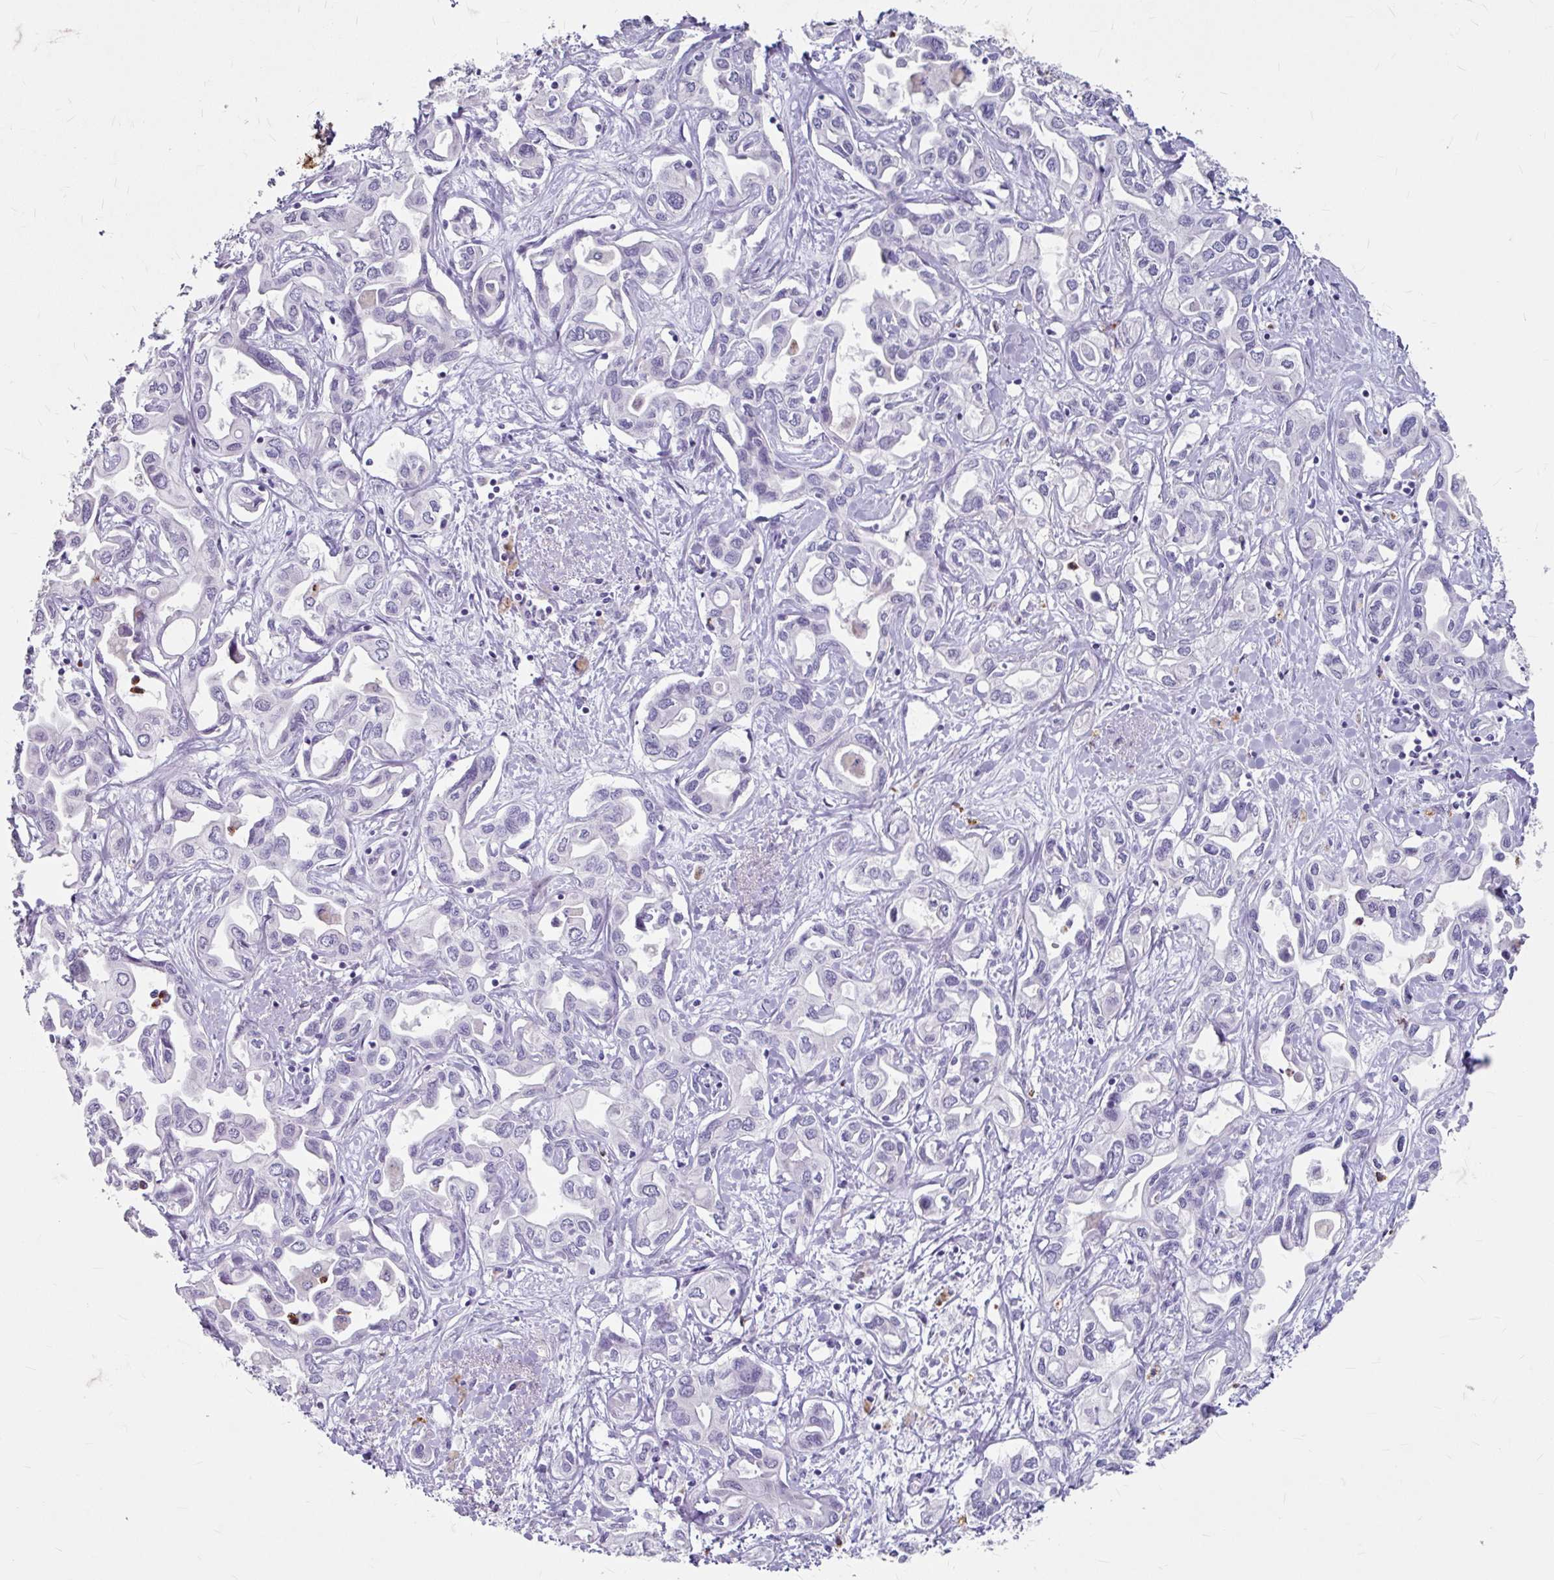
{"staining": {"intensity": "negative", "quantity": "none", "location": "none"}, "tissue": "liver cancer", "cell_type": "Tumor cells", "image_type": "cancer", "snomed": [{"axis": "morphology", "description": "Cholangiocarcinoma"}, {"axis": "topography", "description": "Liver"}], "caption": "Image shows no significant protein expression in tumor cells of liver cancer.", "gene": "ANKRD1", "patient": {"sex": "female", "age": 64}}